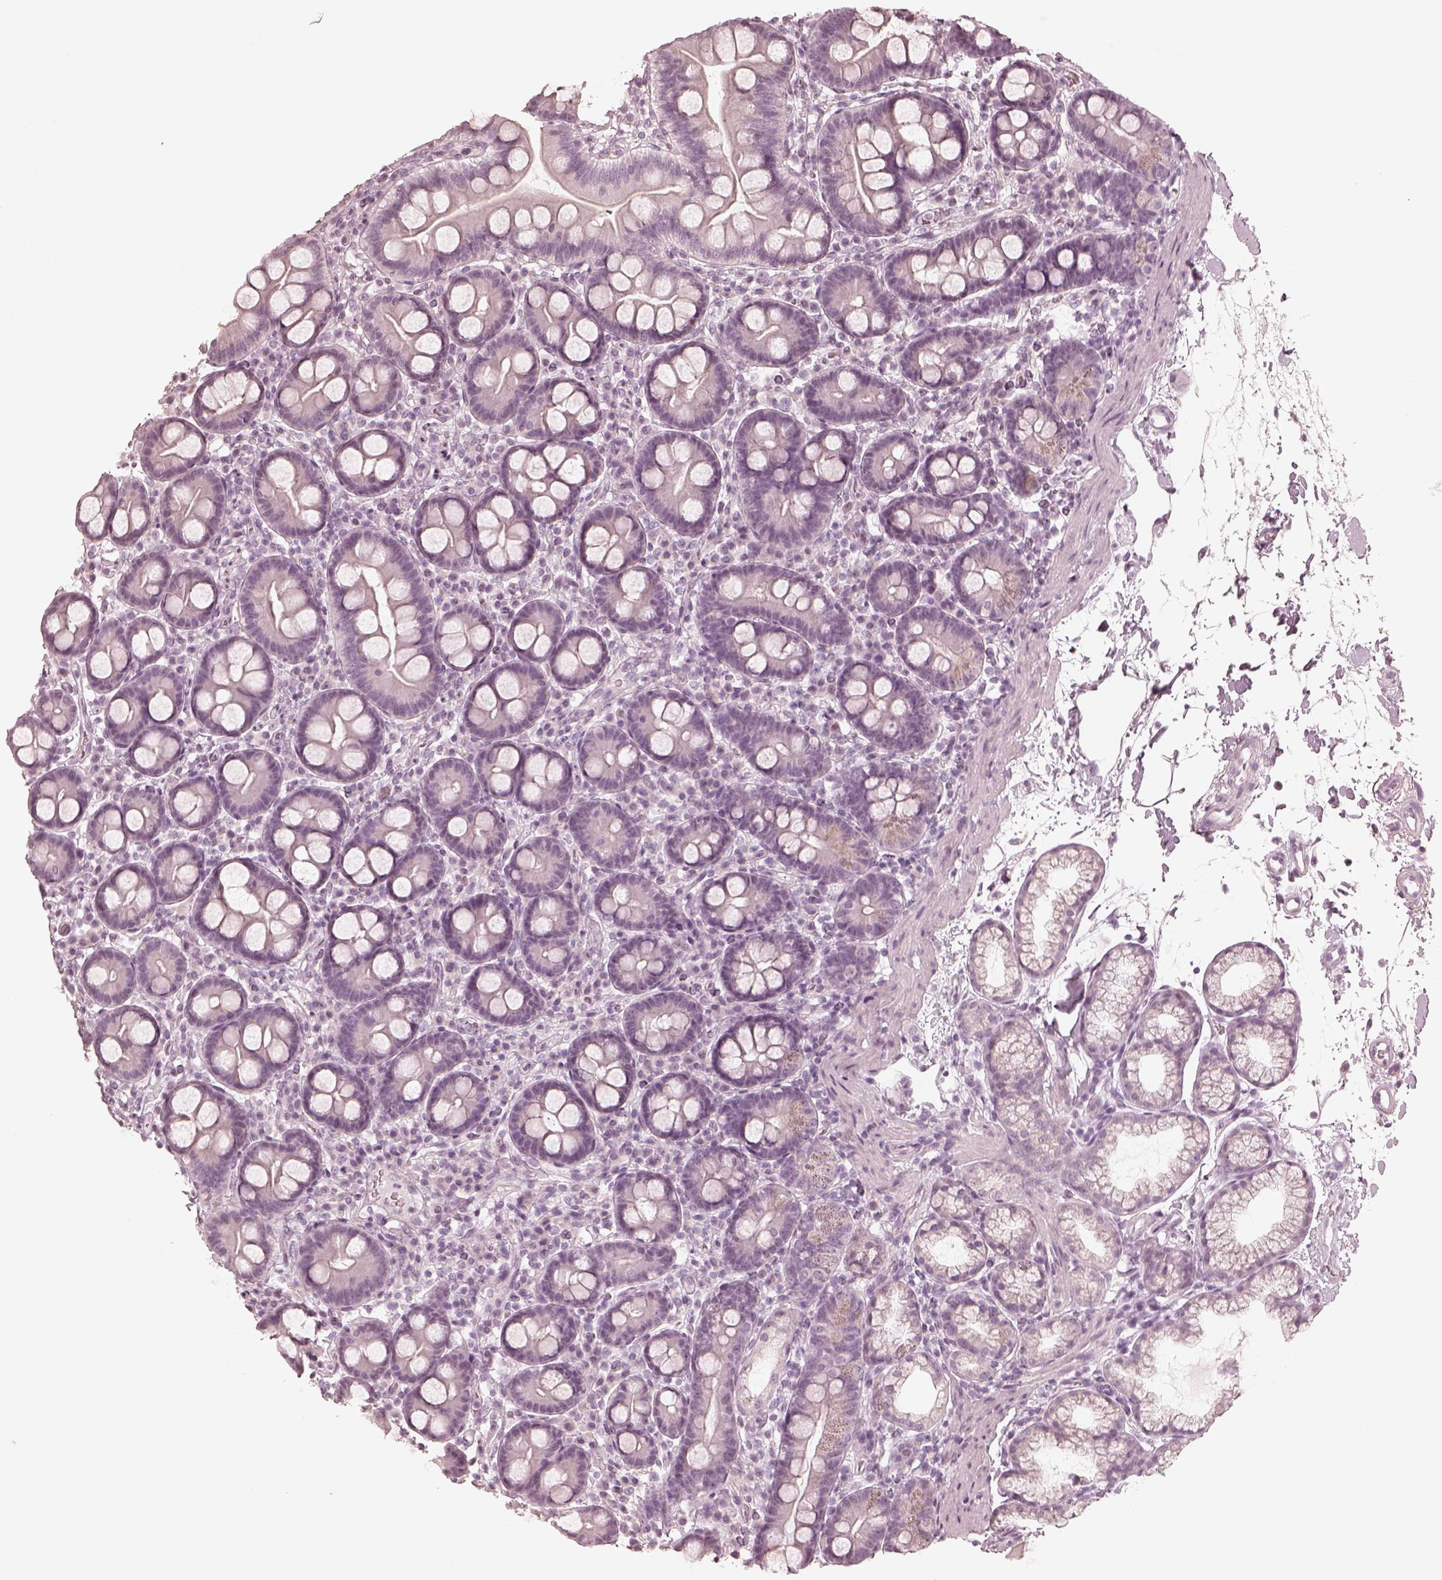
{"staining": {"intensity": "negative", "quantity": "none", "location": "none"}, "tissue": "duodenum", "cell_type": "Glandular cells", "image_type": "normal", "snomed": [{"axis": "morphology", "description": "Normal tissue, NOS"}, {"axis": "topography", "description": "Pancreas"}, {"axis": "topography", "description": "Duodenum"}], "caption": "This image is of benign duodenum stained with immunohistochemistry to label a protein in brown with the nuclei are counter-stained blue. There is no expression in glandular cells.", "gene": "CALR3", "patient": {"sex": "male", "age": 59}}